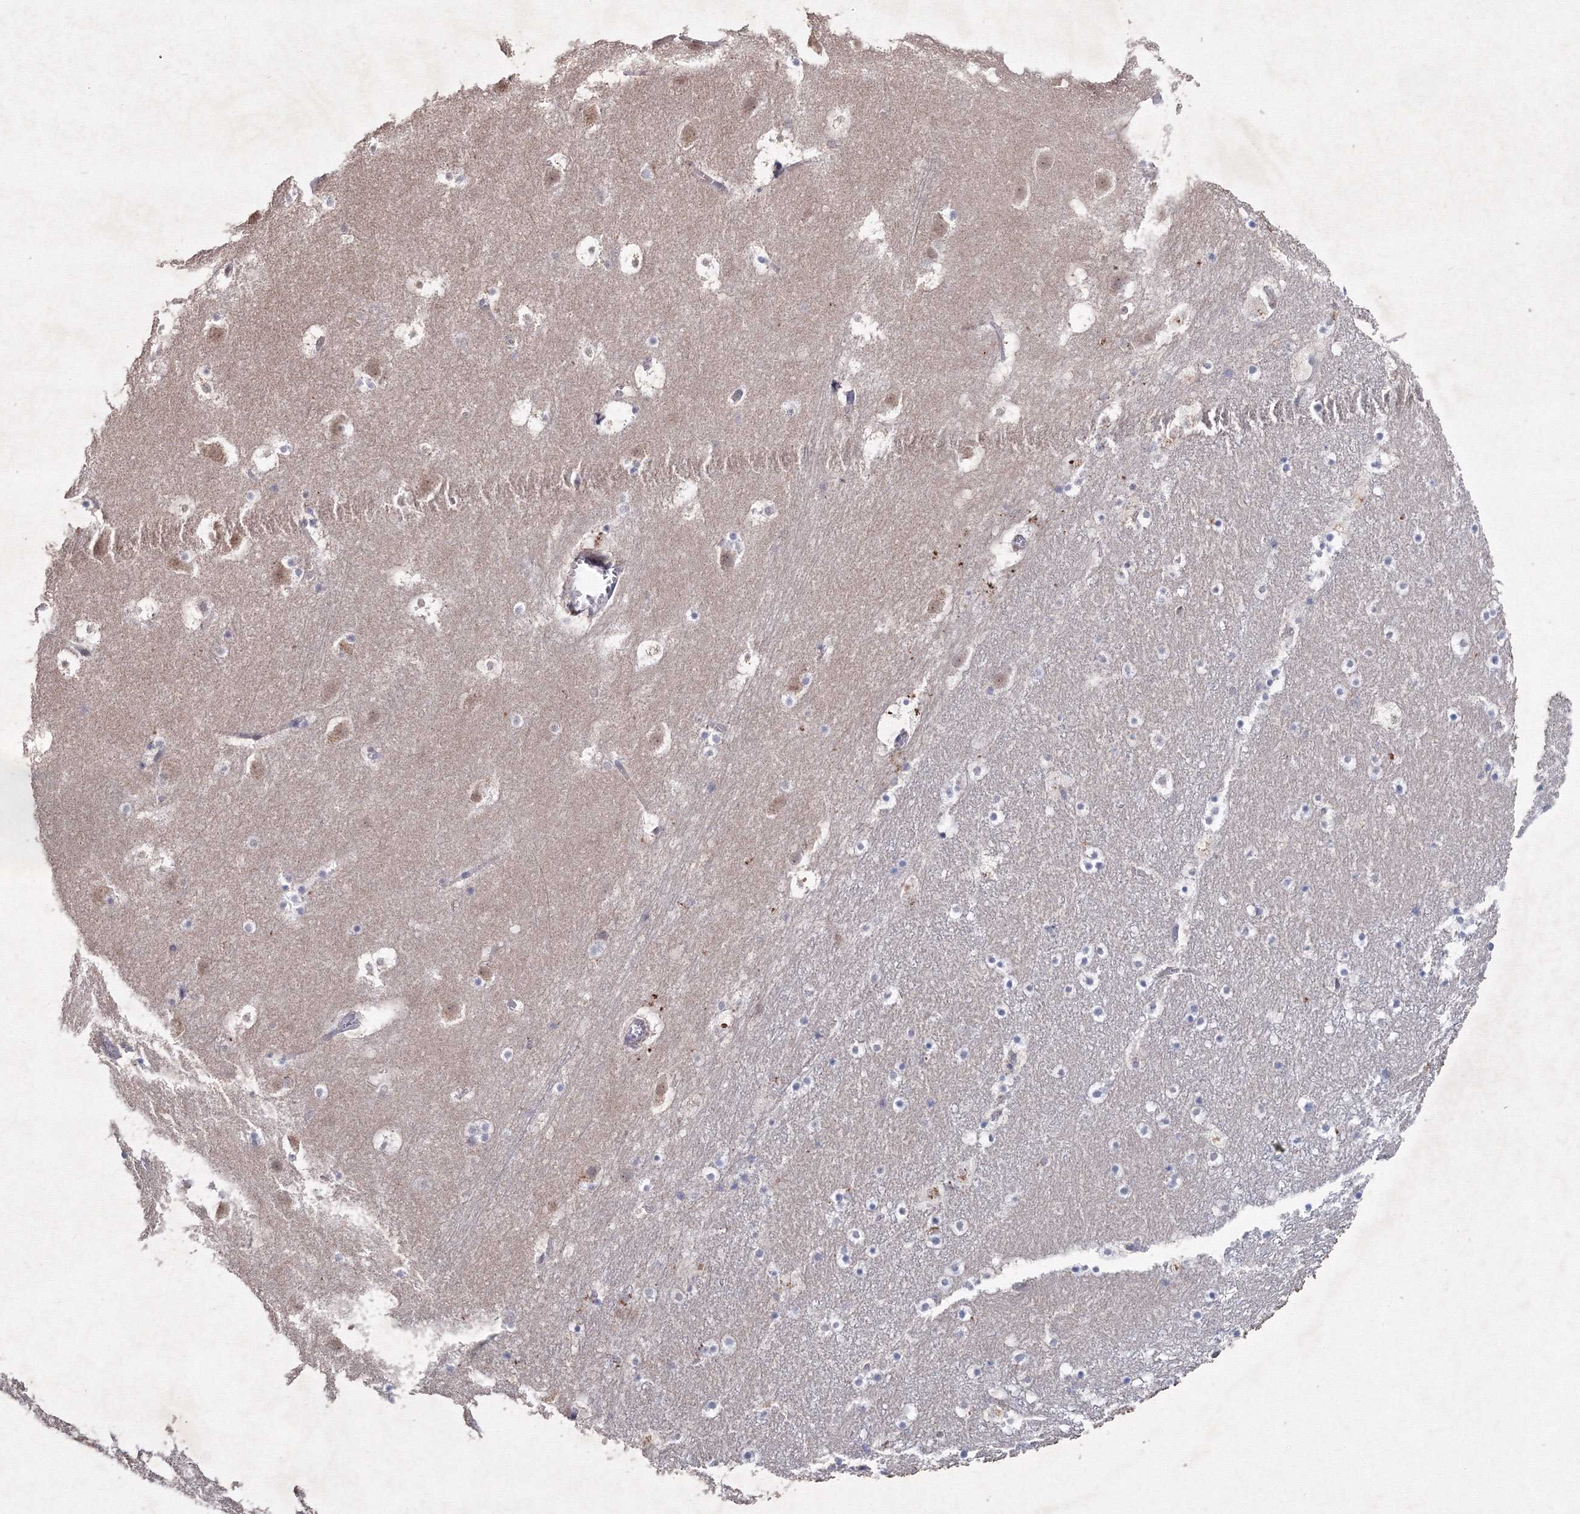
{"staining": {"intensity": "negative", "quantity": "none", "location": "none"}, "tissue": "caudate", "cell_type": "Glial cells", "image_type": "normal", "snomed": [{"axis": "morphology", "description": "Normal tissue, NOS"}, {"axis": "topography", "description": "Lateral ventricle wall"}], "caption": "IHC micrograph of normal caudate stained for a protein (brown), which displays no staining in glial cells.", "gene": "SMIM29", "patient": {"sex": "male", "age": 45}}